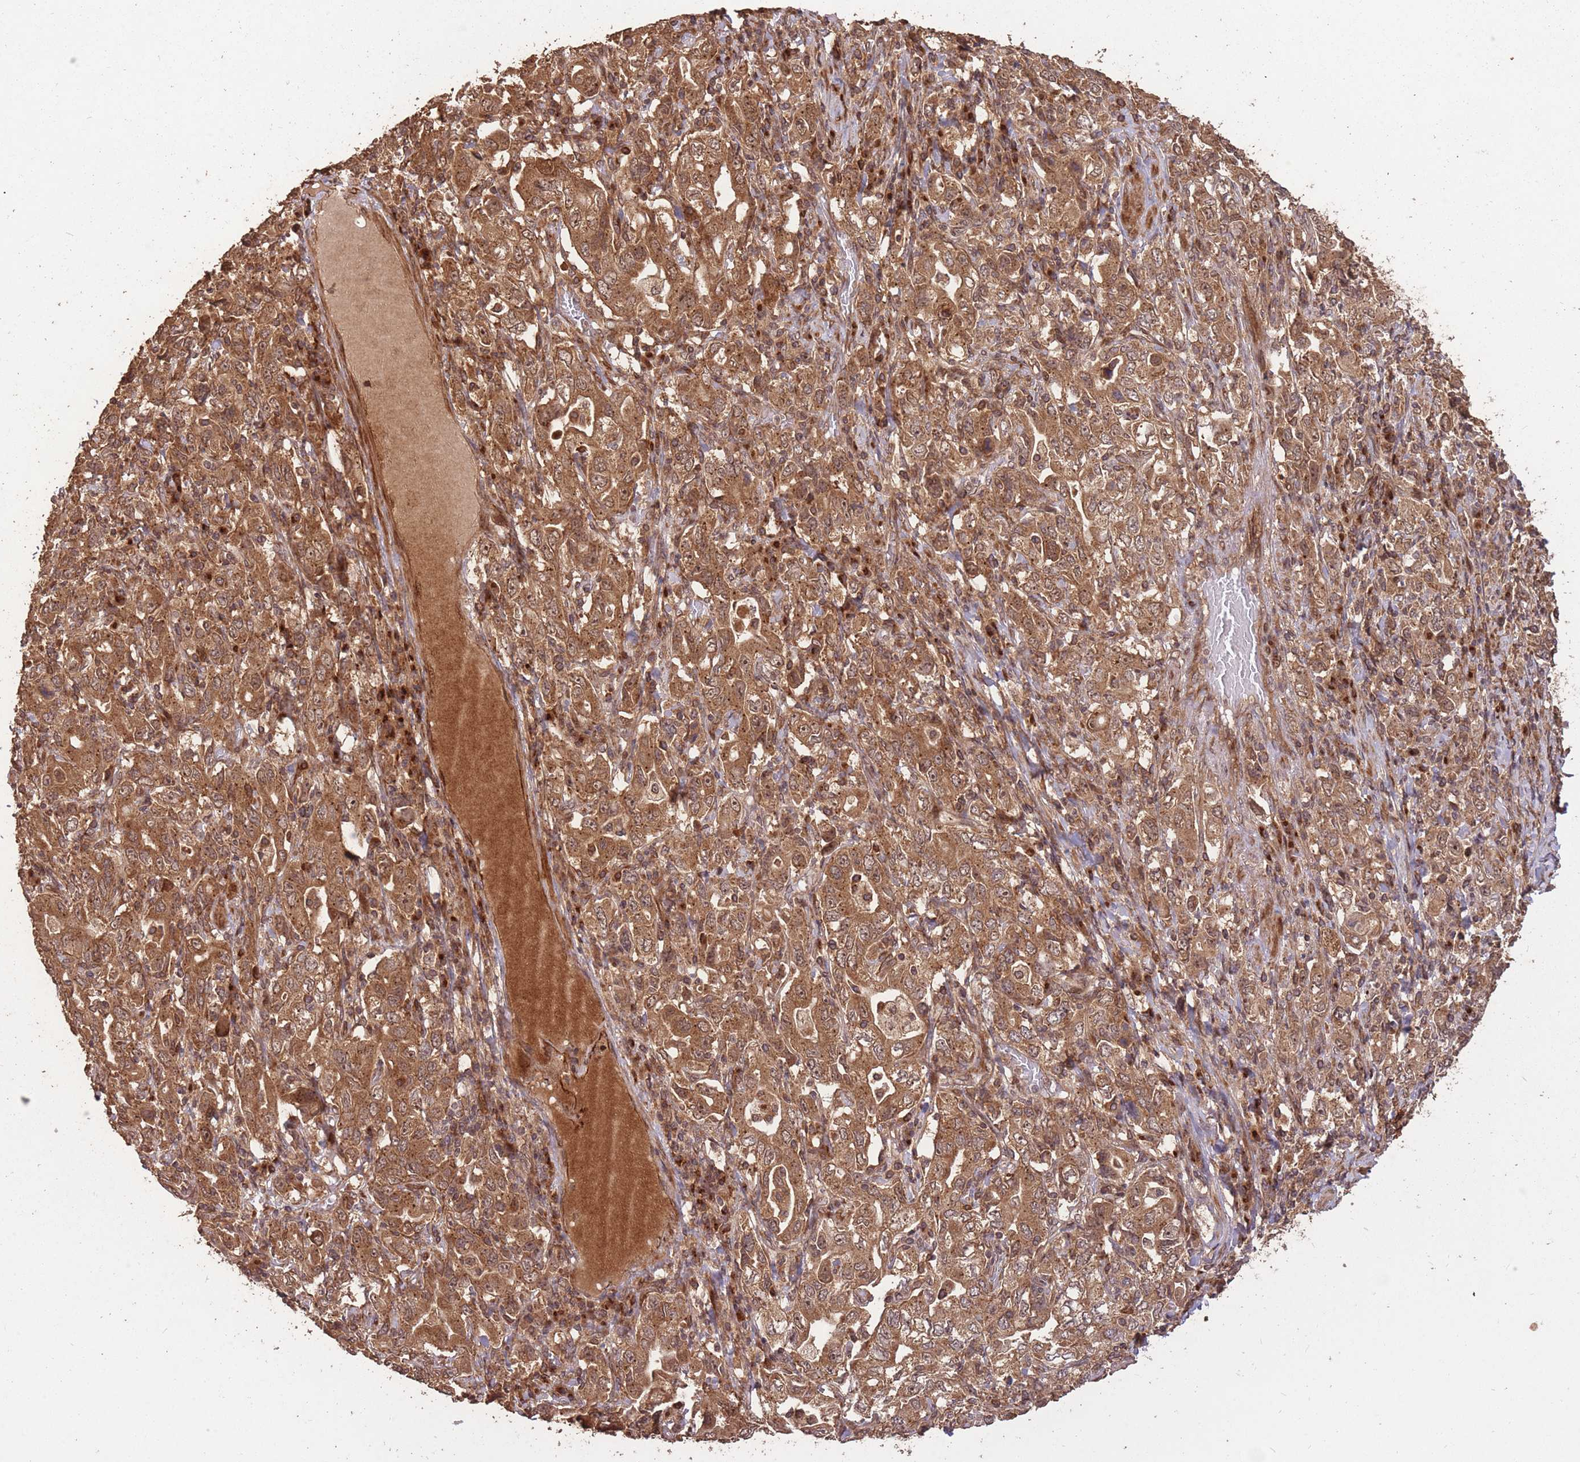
{"staining": {"intensity": "strong", "quantity": ">75%", "location": "cytoplasmic/membranous,nuclear"}, "tissue": "stomach cancer", "cell_type": "Tumor cells", "image_type": "cancer", "snomed": [{"axis": "morphology", "description": "Adenocarcinoma, NOS"}, {"axis": "topography", "description": "Stomach, upper"}, {"axis": "topography", "description": "Stomach"}], "caption": "Immunohistochemical staining of stomach cancer (adenocarcinoma) shows high levels of strong cytoplasmic/membranous and nuclear protein expression in approximately >75% of tumor cells.", "gene": "ERBB3", "patient": {"sex": "male", "age": 62}}